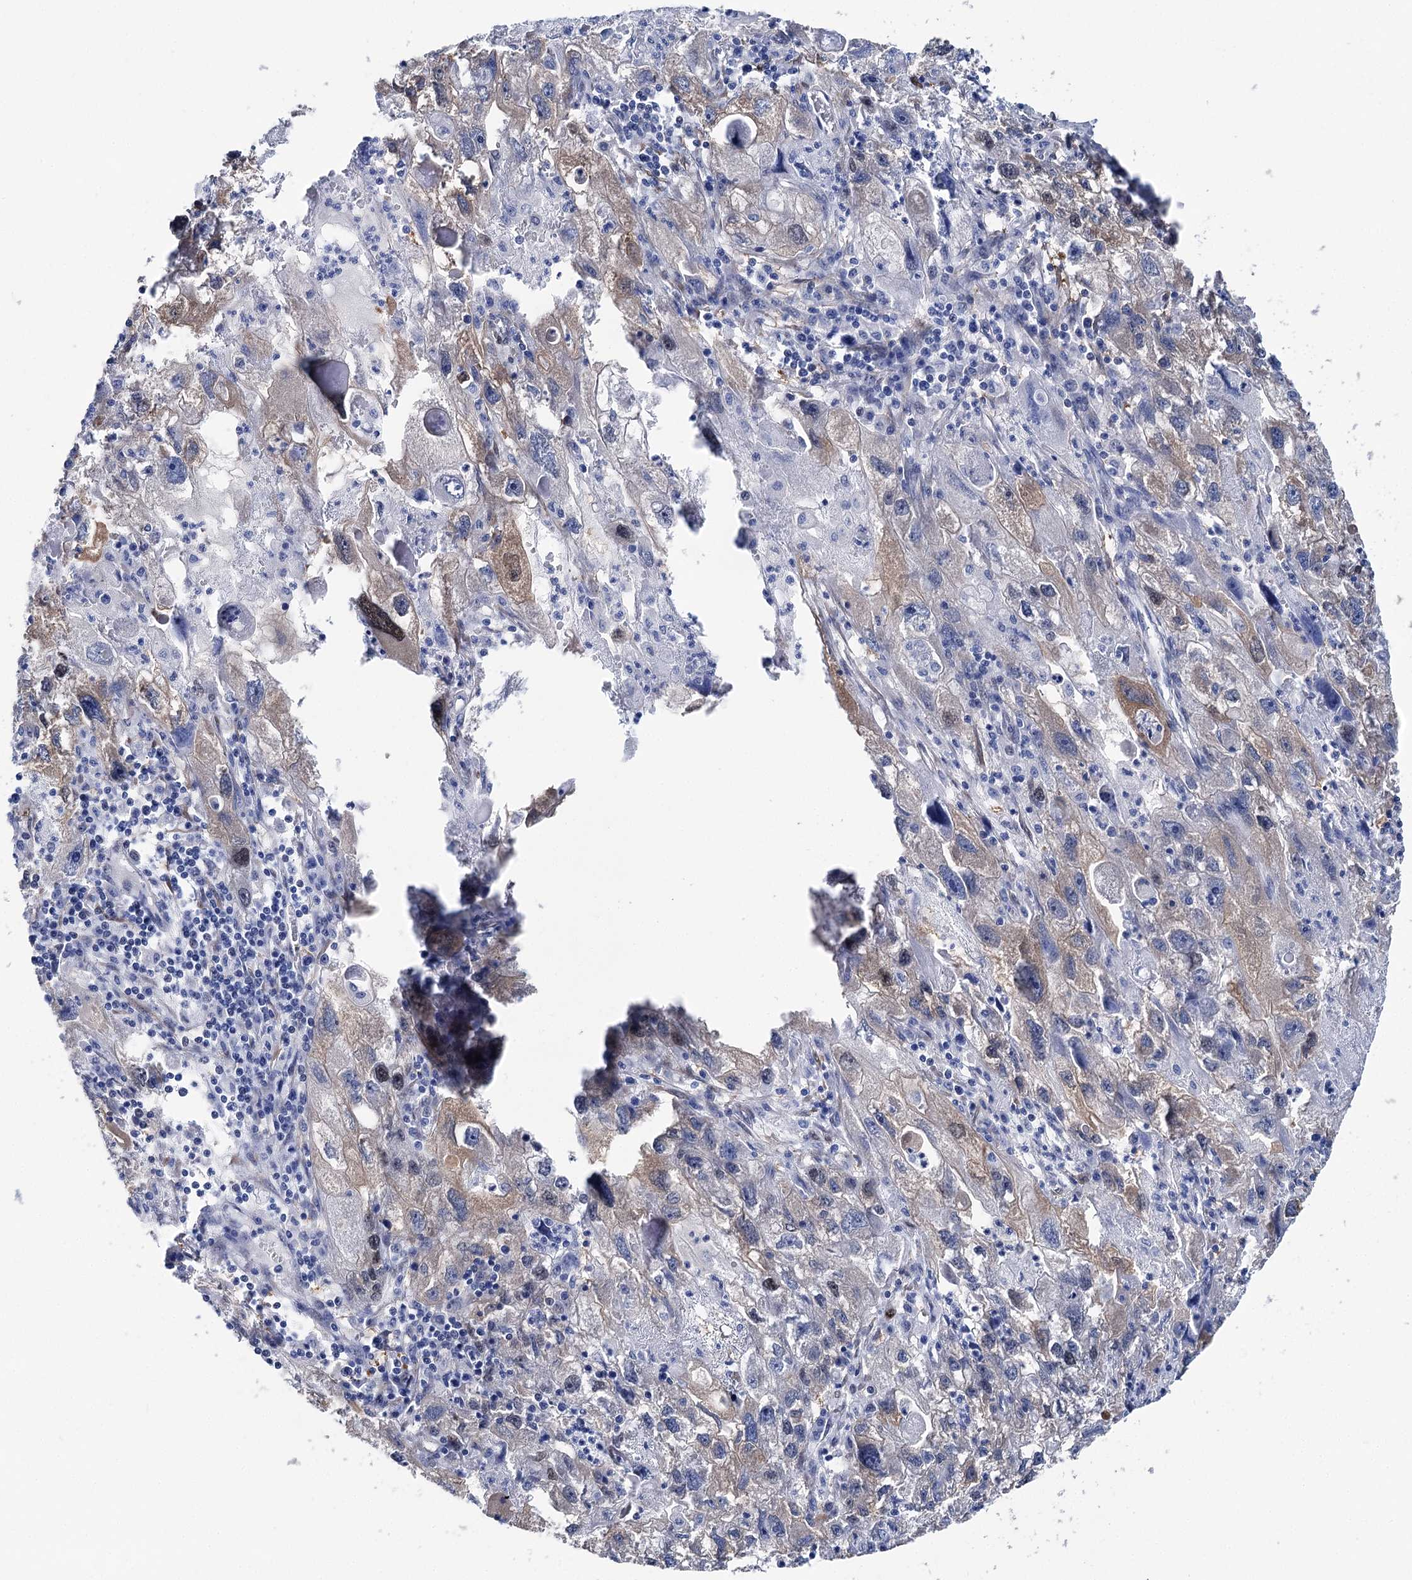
{"staining": {"intensity": "weak", "quantity": "<25%", "location": "cytoplasmic/membranous"}, "tissue": "endometrial cancer", "cell_type": "Tumor cells", "image_type": "cancer", "snomed": [{"axis": "morphology", "description": "Adenocarcinoma, NOS"}, {"axis": "topography", "description": "Endometrium"}], "caption": "This is an immunohistochemistry photomicrograph of human endometrial cancer. There is no staining in tumor cells.", "gene": "UGDH", "patient": {"sex": "female", "age": 49}}